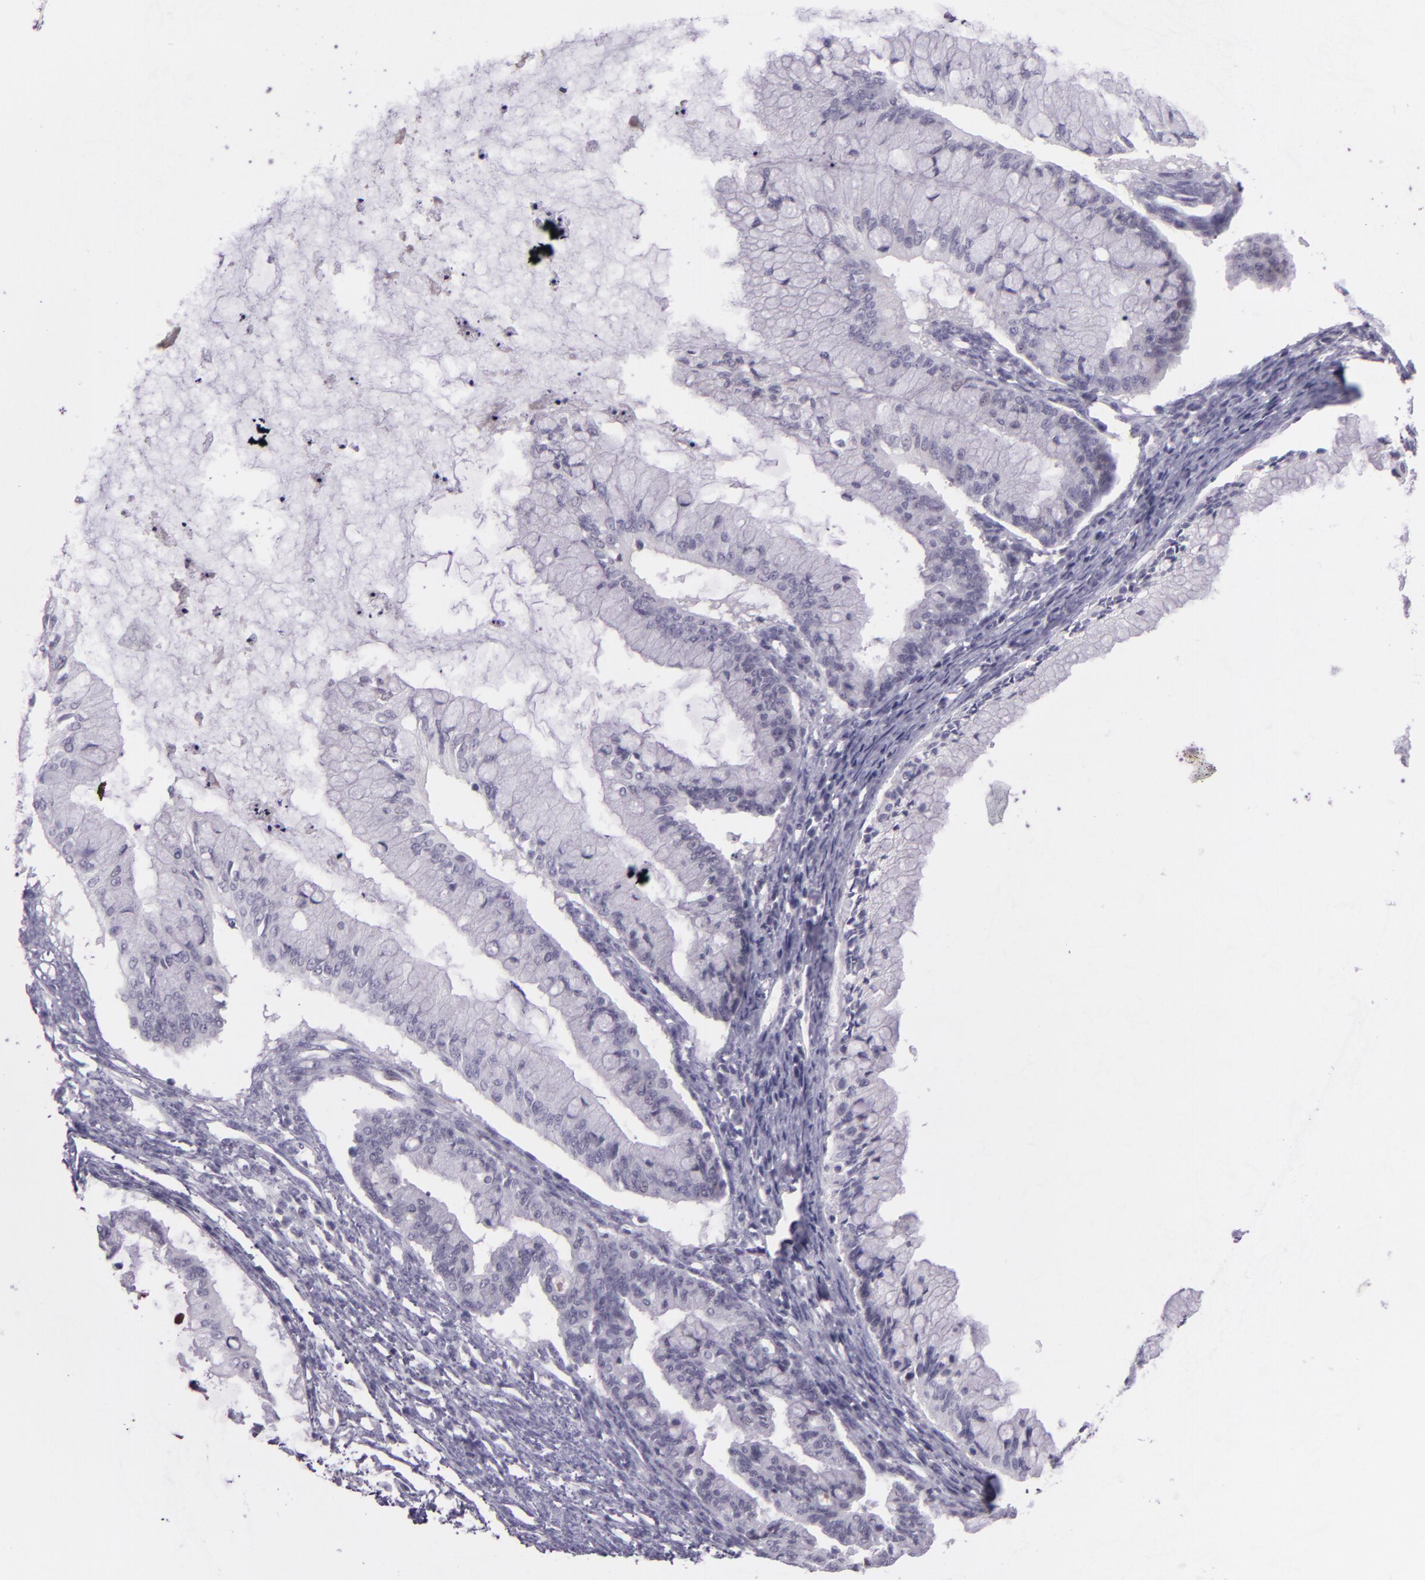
{"staining": {"intensity": "negative", "quantity": "none", "location": "none"}, "tissue": "ovarian cancer", "cell_type": "Tumor cells", "image_type": "cancer", "snomed": [{"axis": "morphology", "description": "Cystadenocarcinoma, mucinous, NOS"}, {"axis": "topography", "description": "Ovary"}], "caption": "Histopathology image shows no protein staining in tumor cells of ovarian mucinous cystadenocarcinoma tissue.", "gene": "CHEK2", "patient": {"sex": "female", "age": 57}}